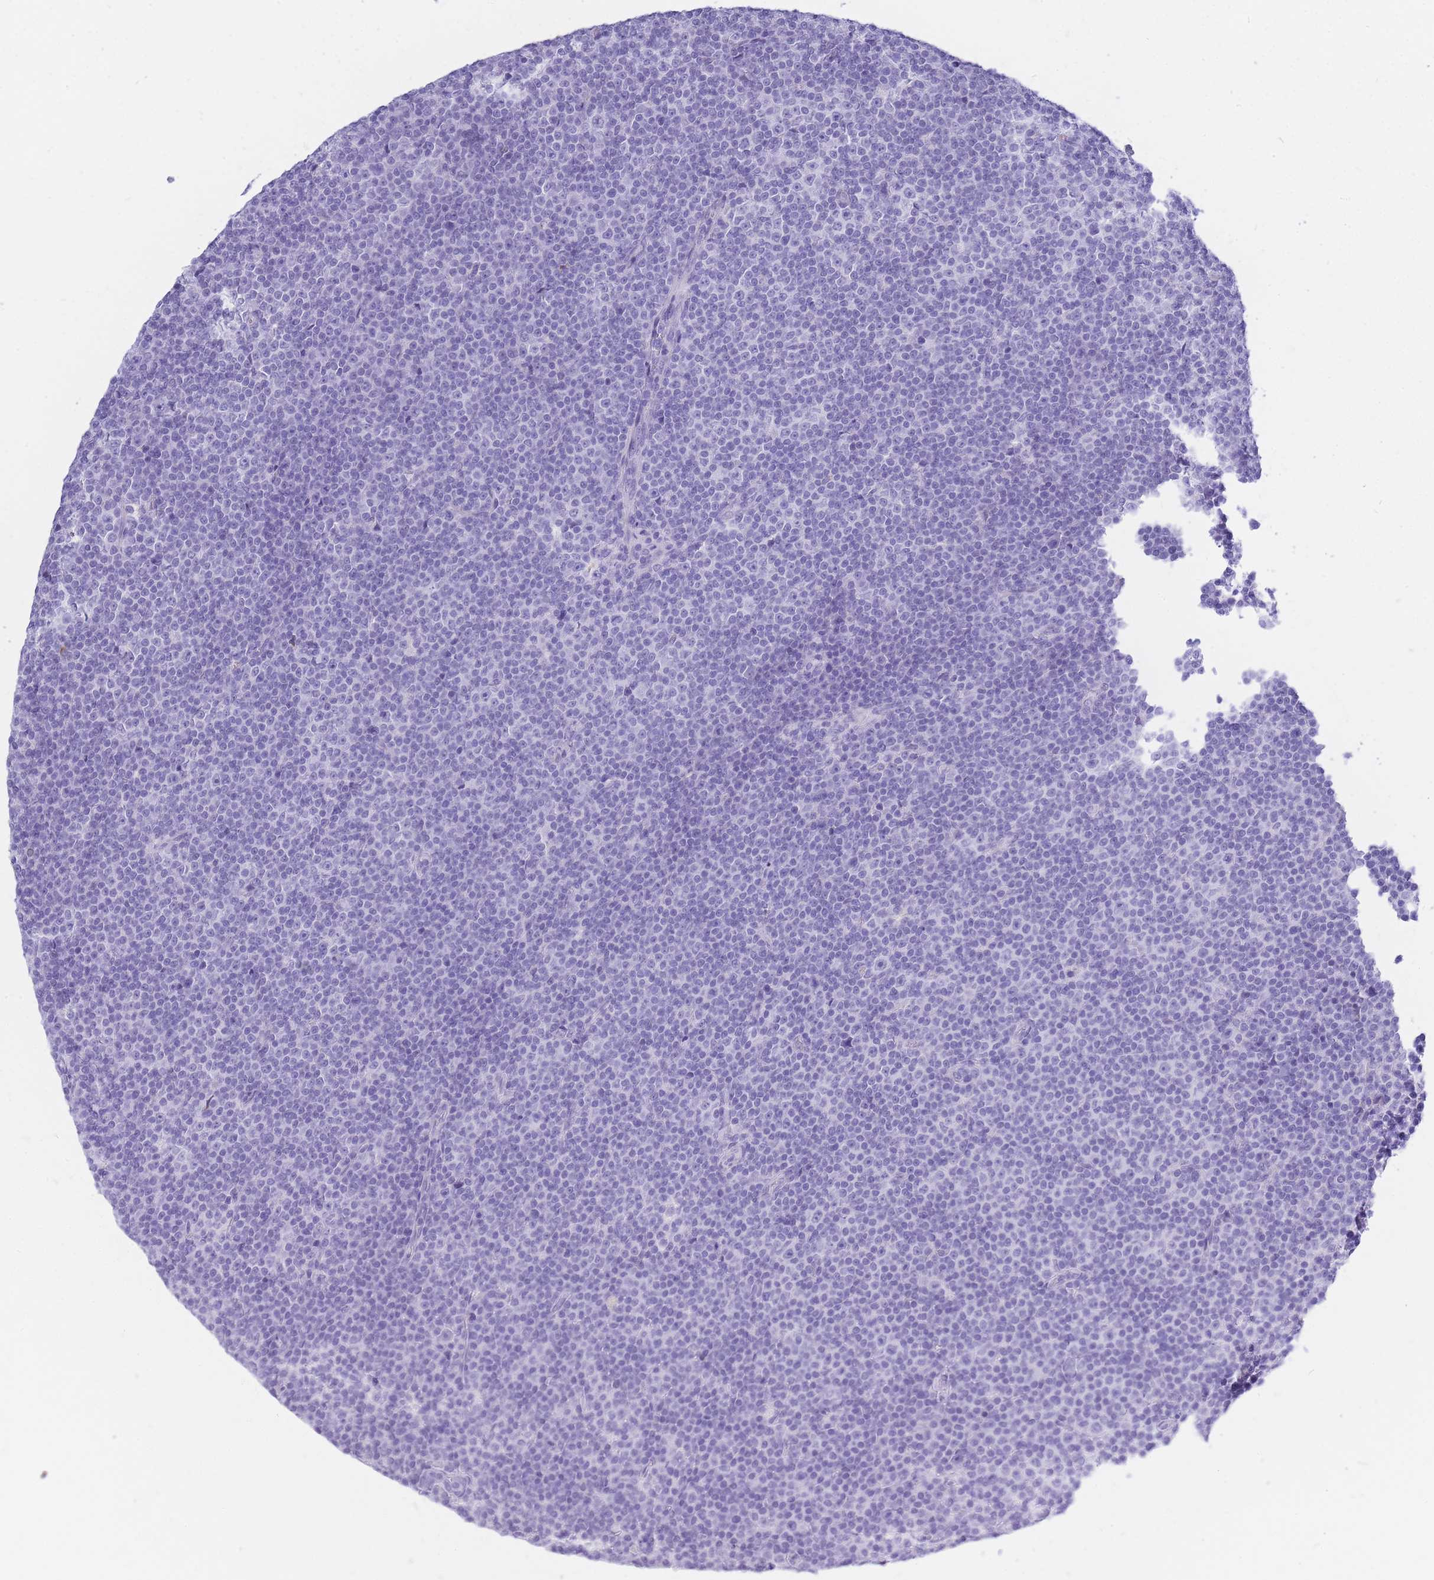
{"staining": {"intensity": "negative", "quantity": "none", "location": "none"}, "tissue": "lymphoma", "cell_type": "Tumor cells", "image_type": "cancer", "snomed": [{"axis": "morphology", "description": "Malignant lymphoma, non-Hodgkin's type, Low grade"}, {"axis": "topography", "description": "Lymph node"}], "caption": "An image of malignant lymphoma, non-Hodgkin's type (low-grade) stained for a protein reveals no brown staining in tumor cells. Nuclei are stained in blue.", "gene": "ZFP62", "patient": {"sex": "female", "age": 67}}